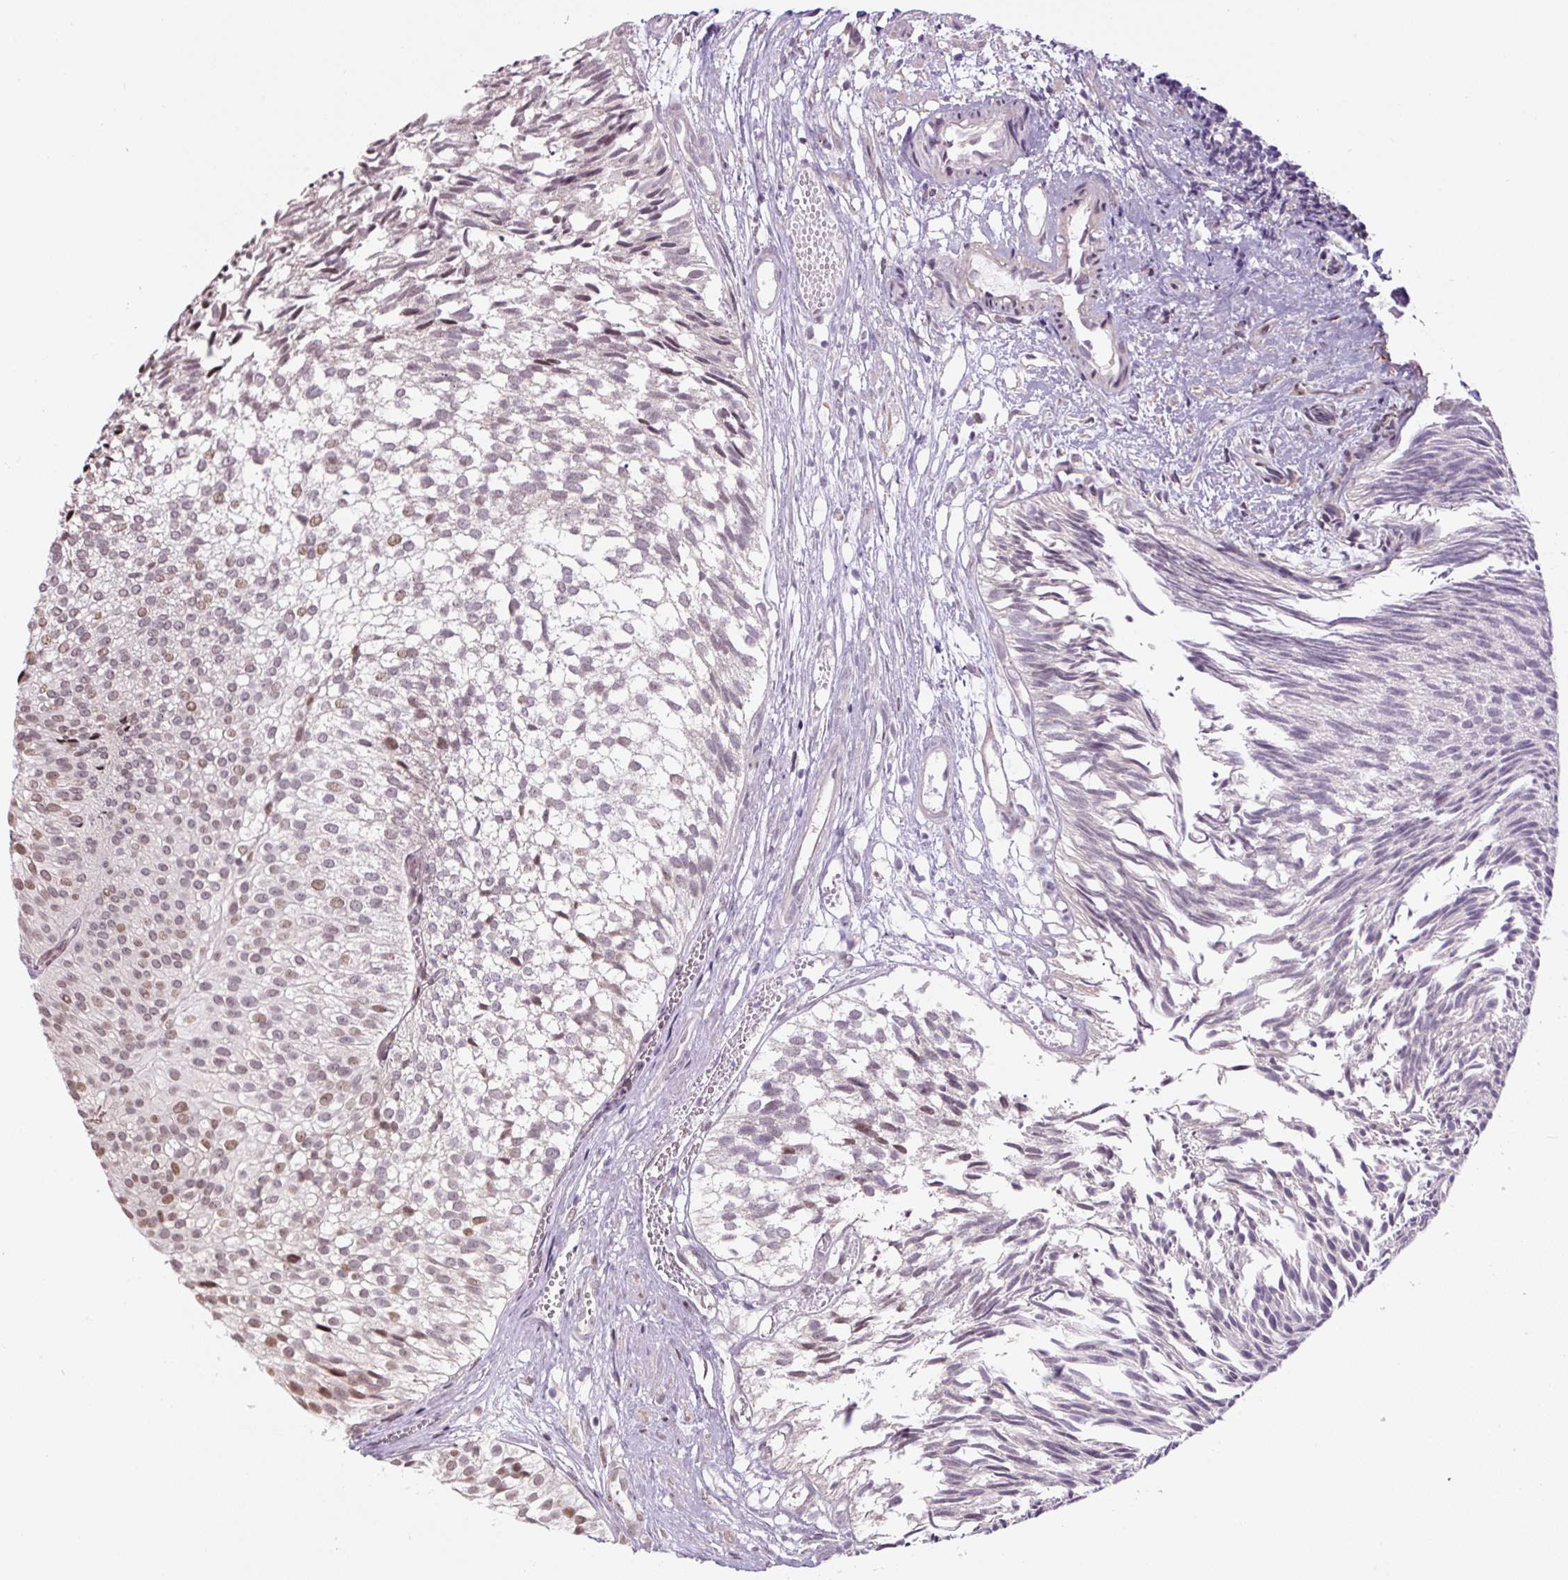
{"staining": {"intensity": "moderate", "quantity": "25%-75%", "location": "nuclear"}, "tissue": "urothelial cancer", "cell_type": "Tumor cells", "image_type": "cancer", "snomed": [{"axis": "morphology", "description": "Urothelial carcinoma, Low grade"}, {"axis": "topography", "description": "Urinary bladder"}], "caption": "Urothelial carcinoma (low-grade) was stained to show a protein in brown. There is medium levels of moderate nuclear positivity in about 25%-75% of tumor cells.", "gene": "TCFL5", "patient": {"sex": "male", "age": 91}}